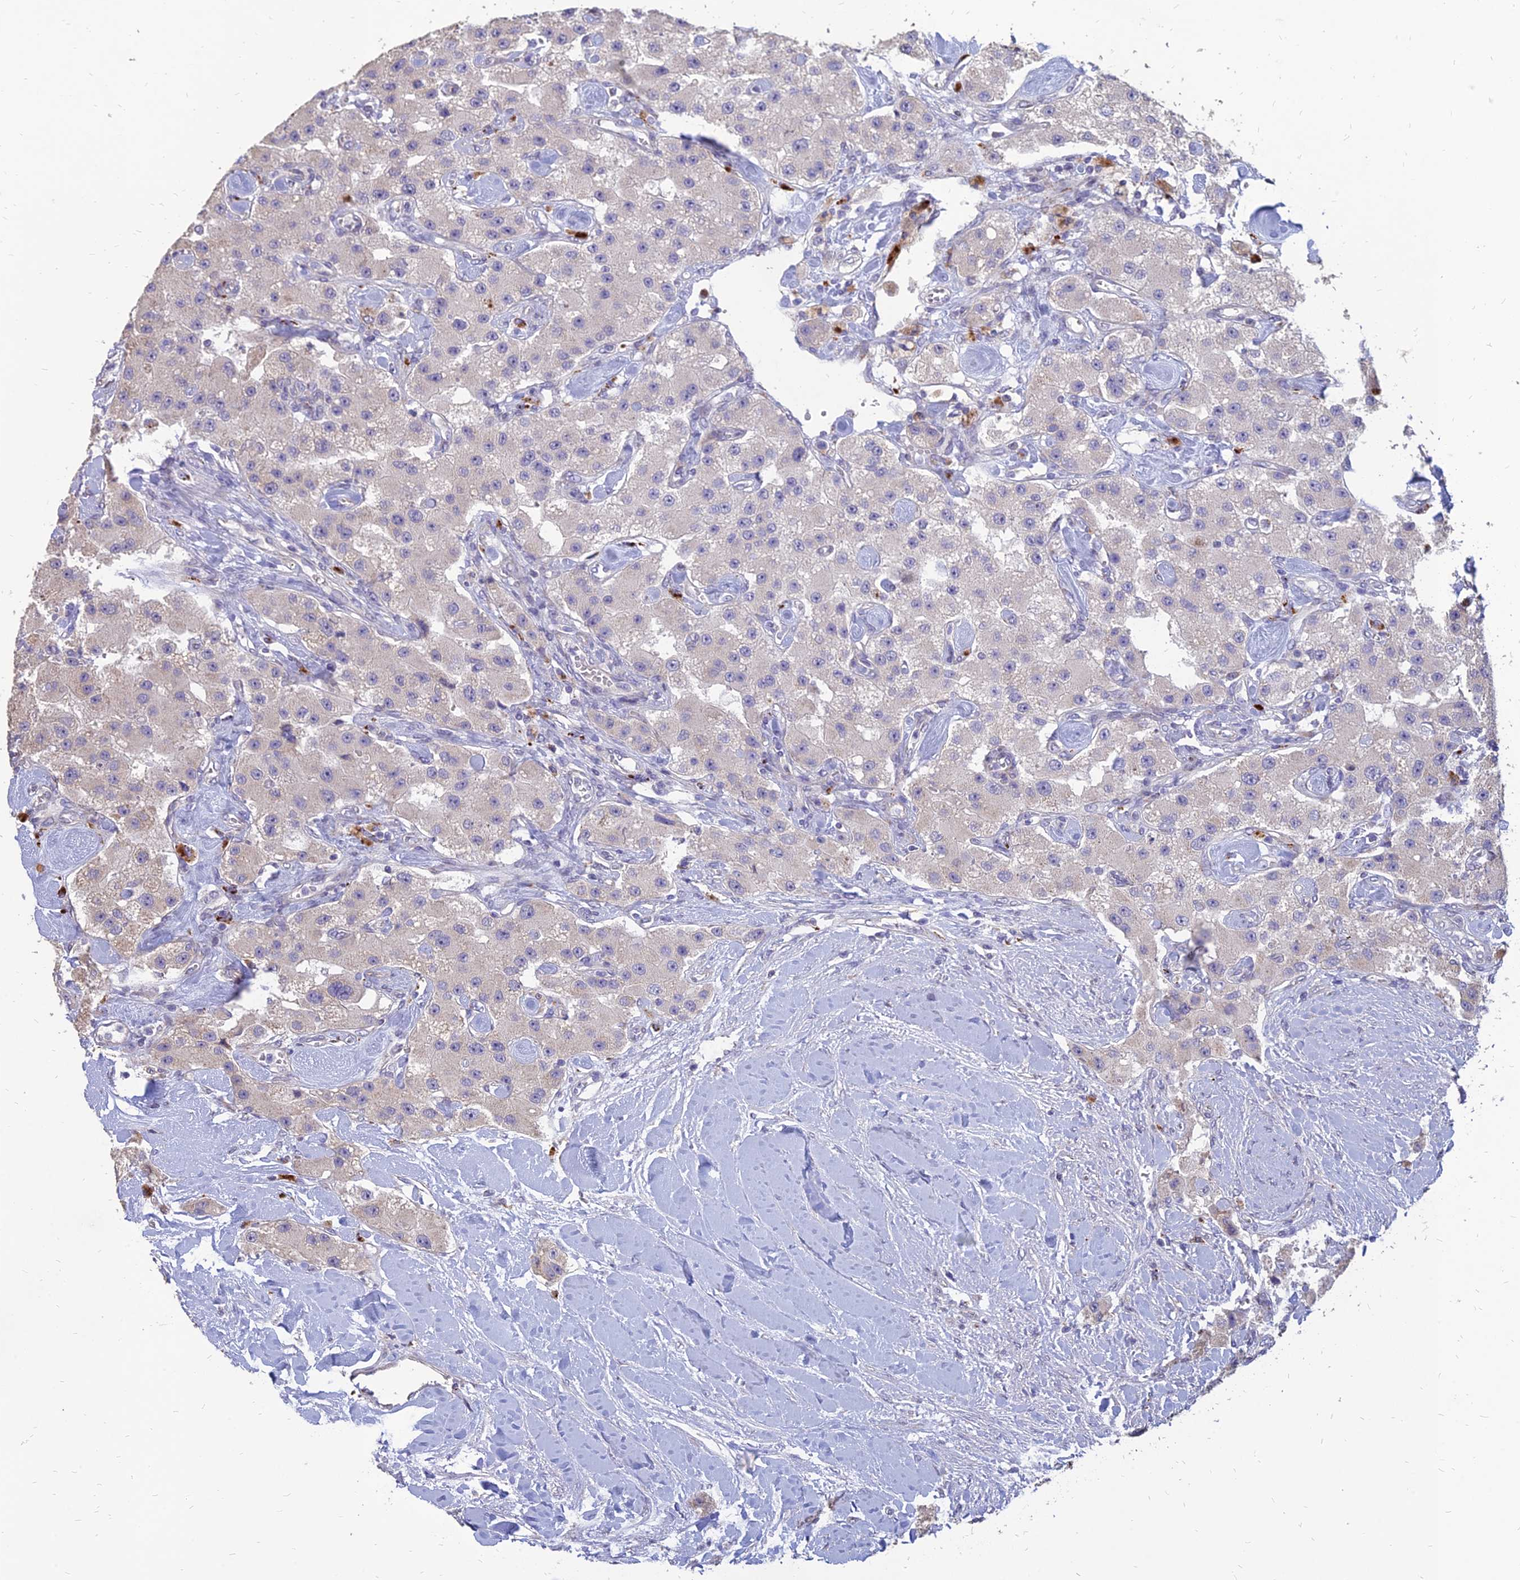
{"staining": {"intensity": "negative", "quantity": "none", "location": "none"}, "tissue": "carcinoid", "cell_type": "Tumor cells", "image_type": "cancer", "snomed": [{"axis": "morphology", "description": "Carcinoid, malignant, NOS"}, {"axis": "topography", "description": "Pancreas"}], "caption": "This is an IHC image of human carcinoid (malignant). There is no staining in tumor cells.", "gene": "ST3GAL6", "patient": {"sex": "male", "age": 41}}